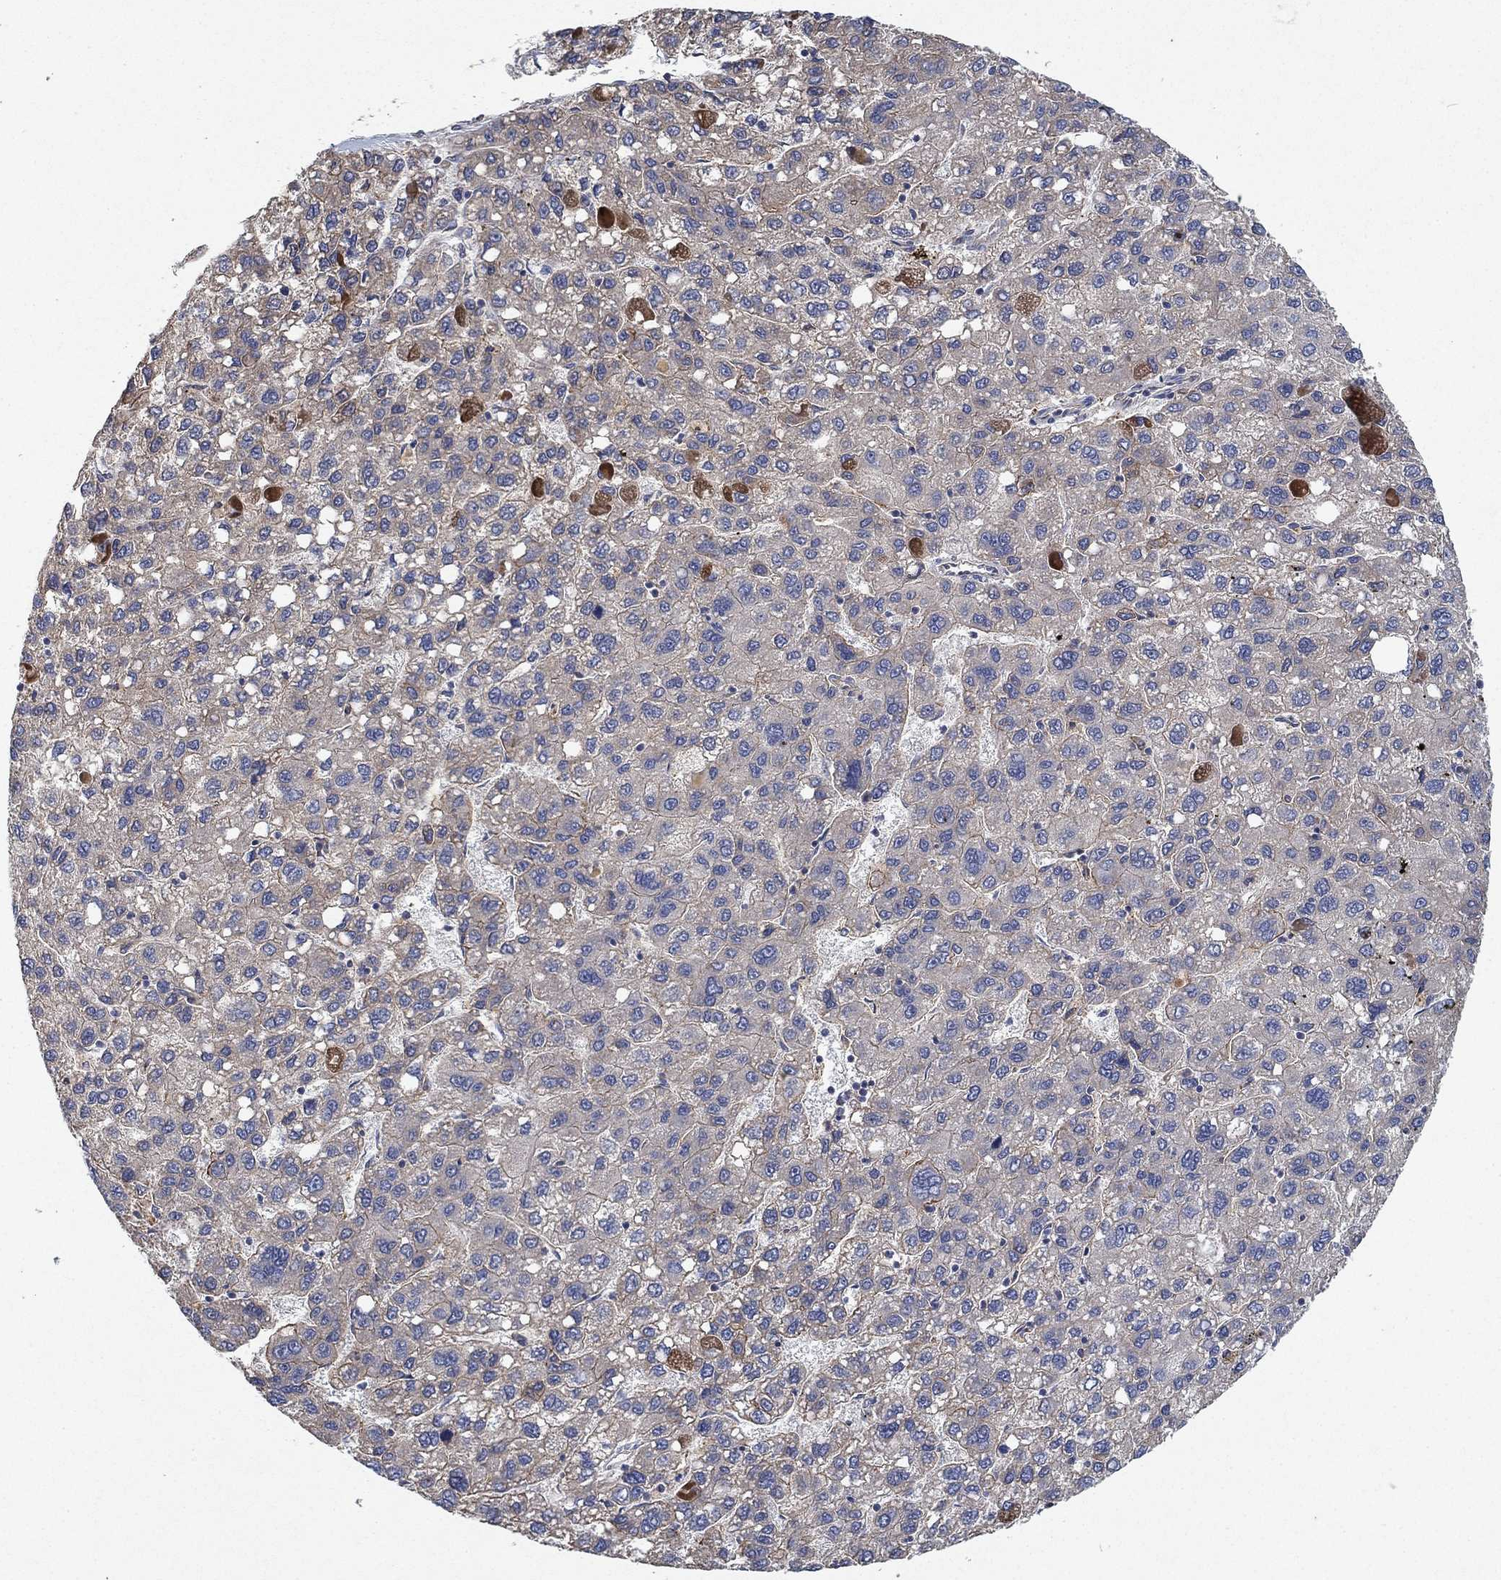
{"staining": {"intensity": "negative", "quantity": "none", "location": "none"}, "tissue": "liver cancer", "cell_type": "Tumor cells", "image_type": "cancer", "snomed": [{"axis": "morphology", "description": "Carcinoma, Hepatocellular, NOS"}, {"axis": "topography", "description": "Liver"}], "caption": "An IHC photomicrograph of liver hepatocellular carcinoma is shown. There is no staining in tumor cells of liver hepatocellular carcinoma. (DAB IHC, high magnification).", "gene": "MCUR1", "patient": {"sex": "female", "age": 82}}